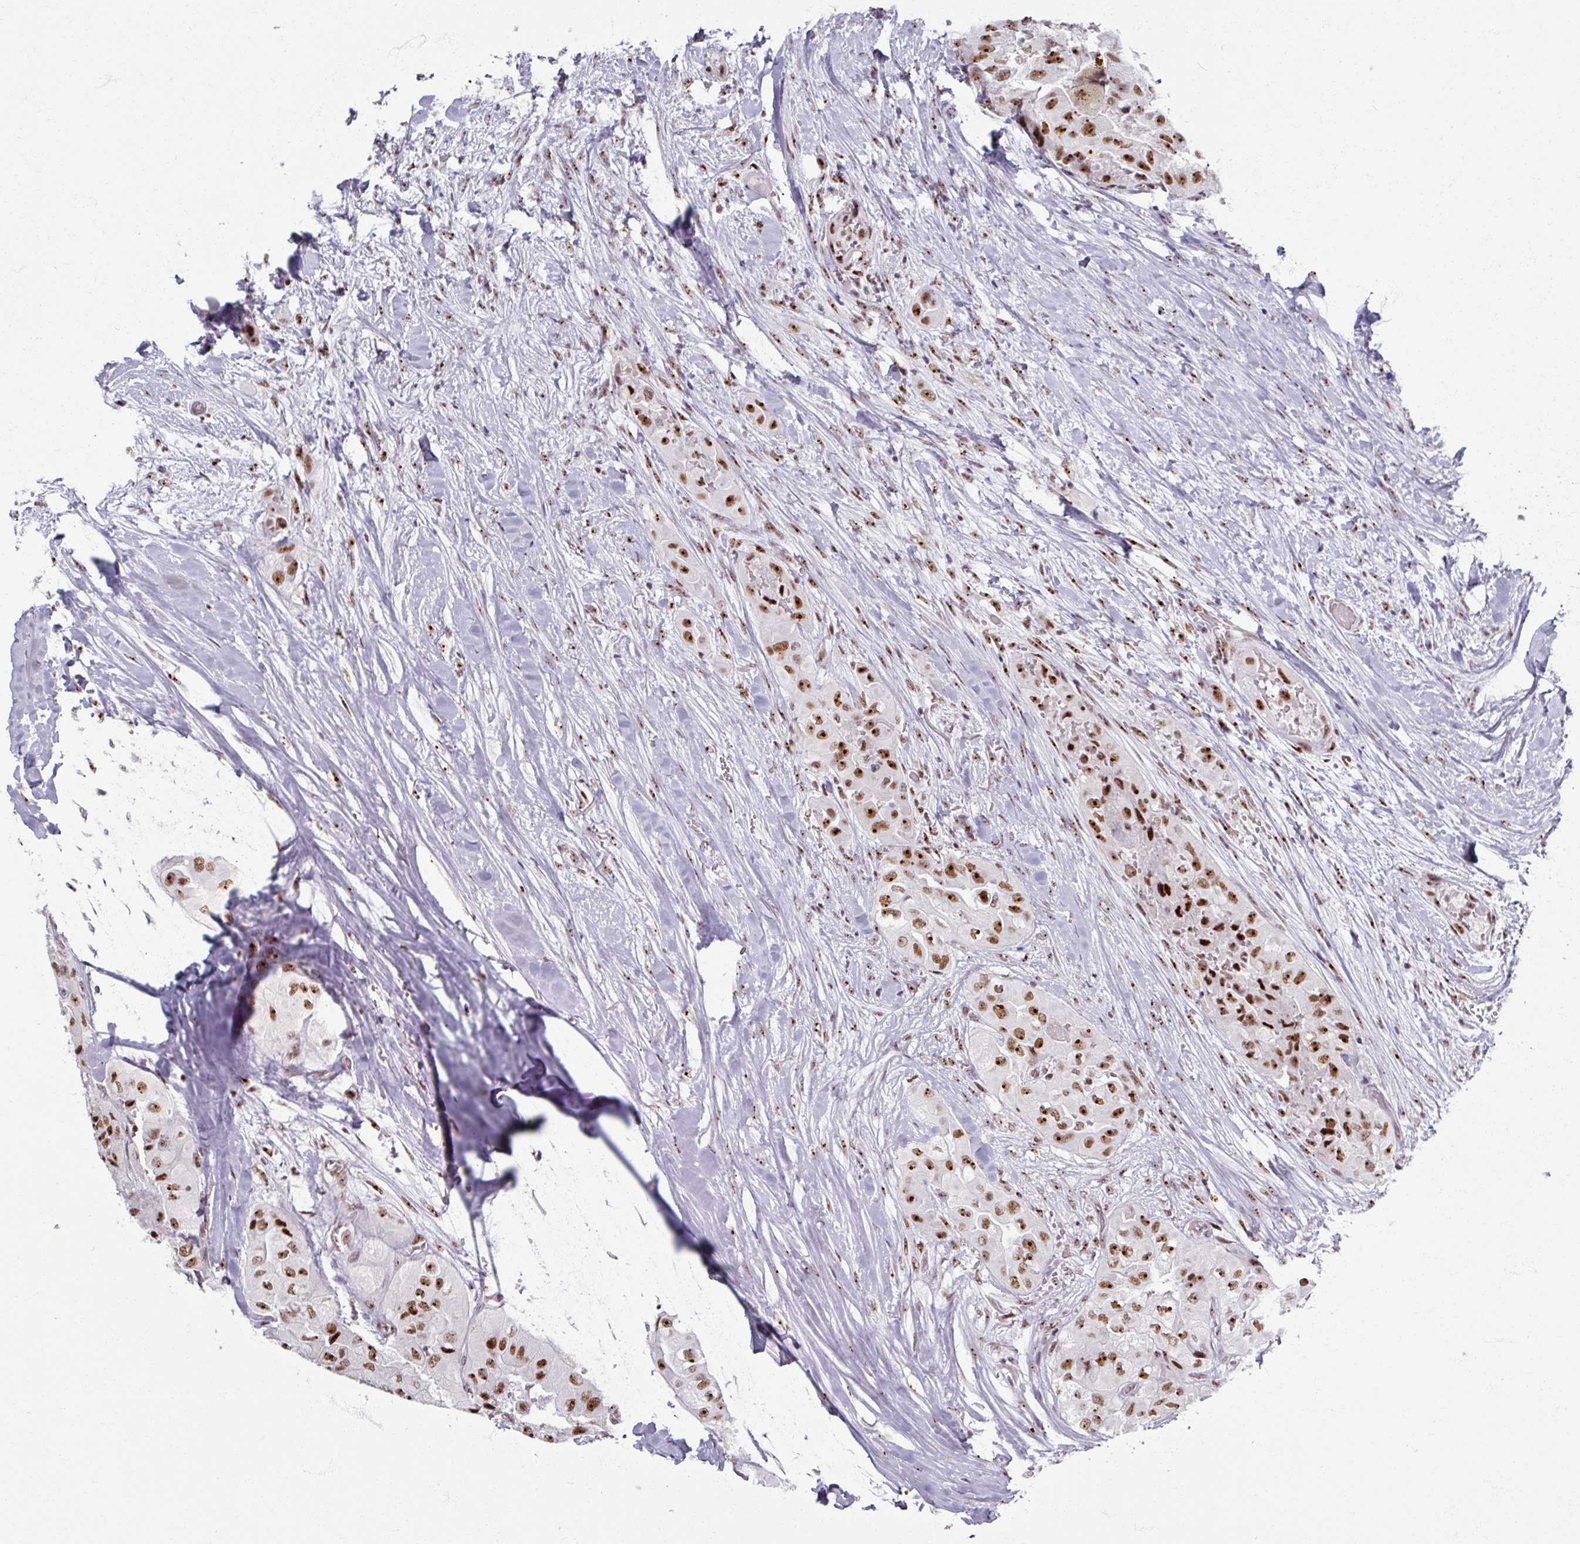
{"staining": {"intensity": "strong", "quantity": ">75%", "location": "nuclear"}, "tissue": "thyroid cancer", "cell_type": "Tumor cells", "image_type": "cancer", "snomed": [{"axis": "morphology", "description": "Normal tissue, NOS"}, {"axis": "morphology", "description": "Papillary adenocarcinoma, NOS"}, {"axis": "topography", "description": "Thyroid gland"}], "caption": "Strong nuclear positivity is present in approximately >75% of tumor cells in thyroid cancer (papillary adenocarcinoma).", "gene": "ADAR", "patient": {"sex": "female", "age": 59}}